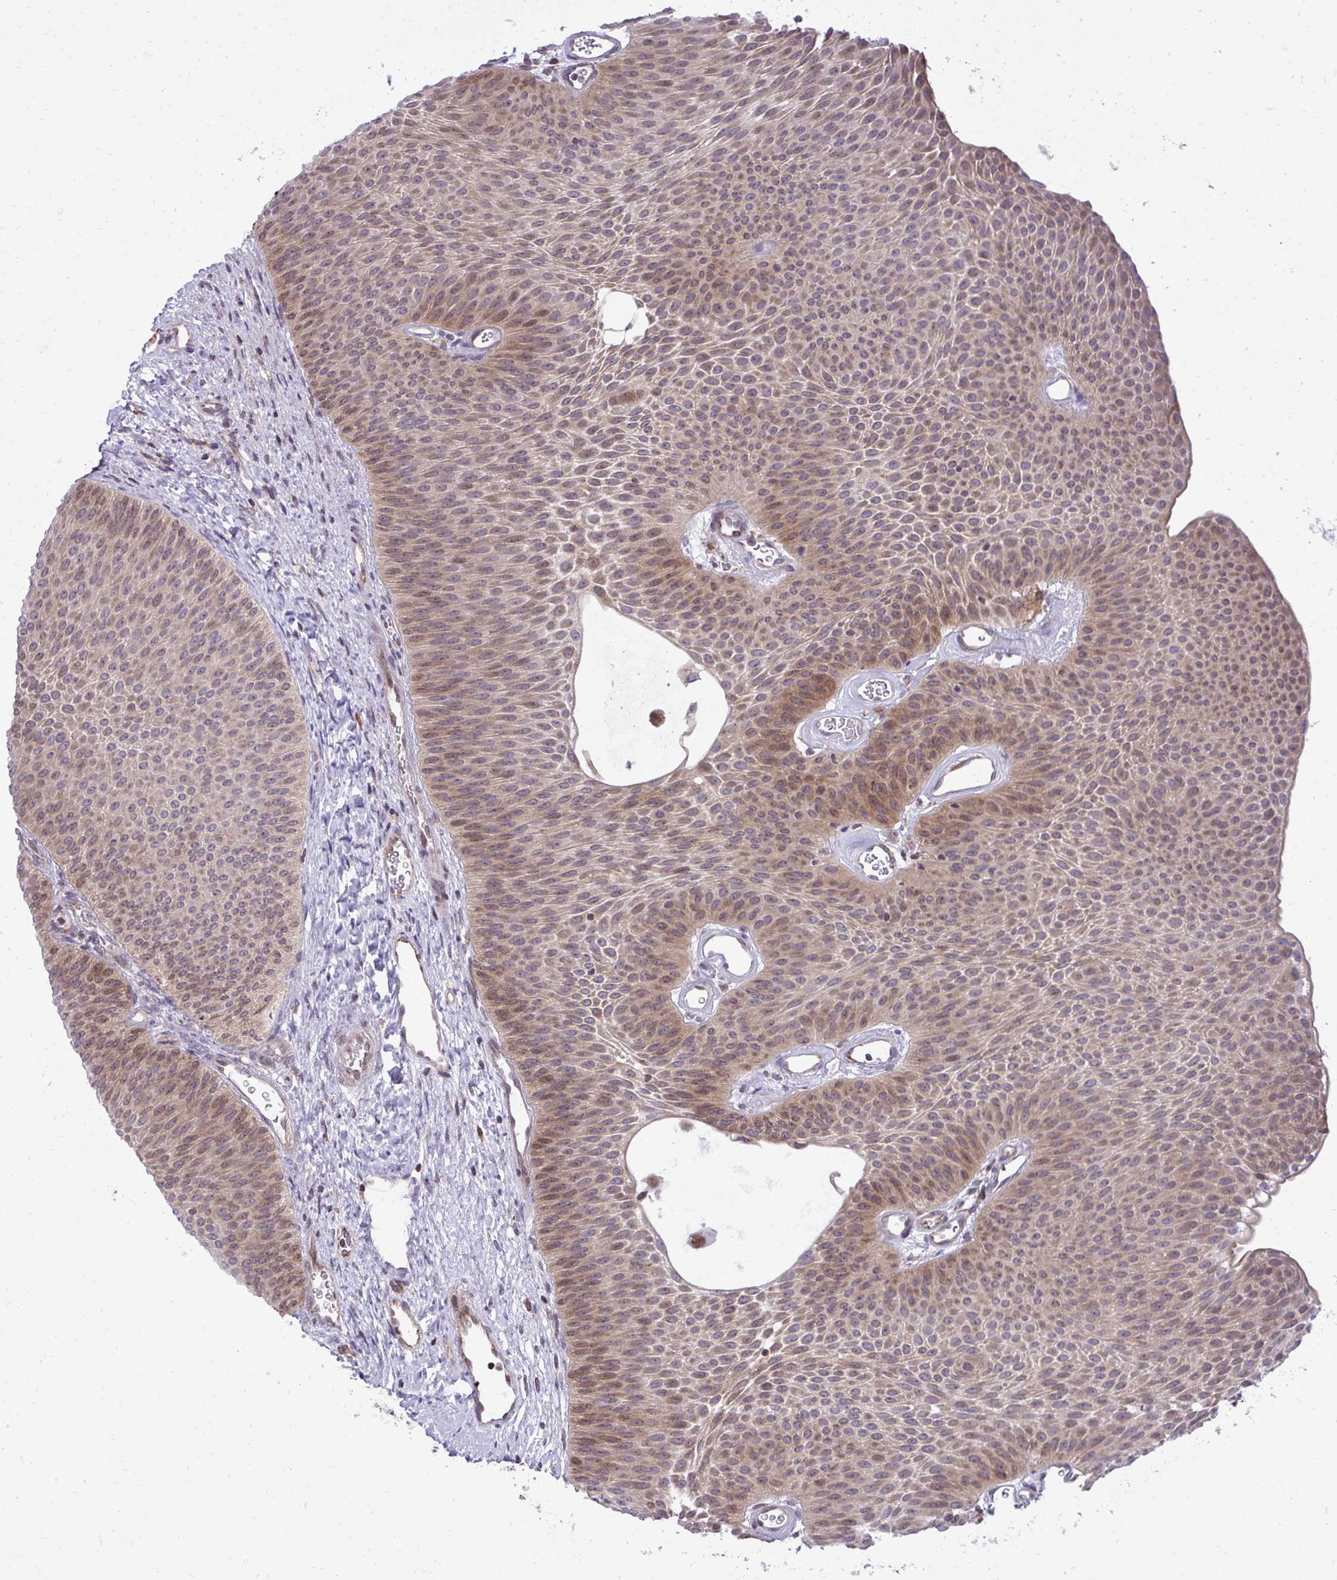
{"staining": {"intensity": "moderate", "quantity": ">75%", "location": "cytoplasmic/membranous,nuclear"}, "tissue": "urothelial cancer", "cell_type": "Tumor cells", "image_type": "cancer", "snomed": [{"axis": "morphology", "description": "Urothelial carcinoma, Low grade"}, {"axis": "topography", "description": "Urinary bladder"}], "caption": "The photomicrograph displays immunohistochemical staining of urothelial cancer. There is moderate cytoplasmic/membranous and nuclear staining is seen in approximately >75% of tumor cells.", "gene": "METTL9", "patient": {"sex": "female", "age": 60}}